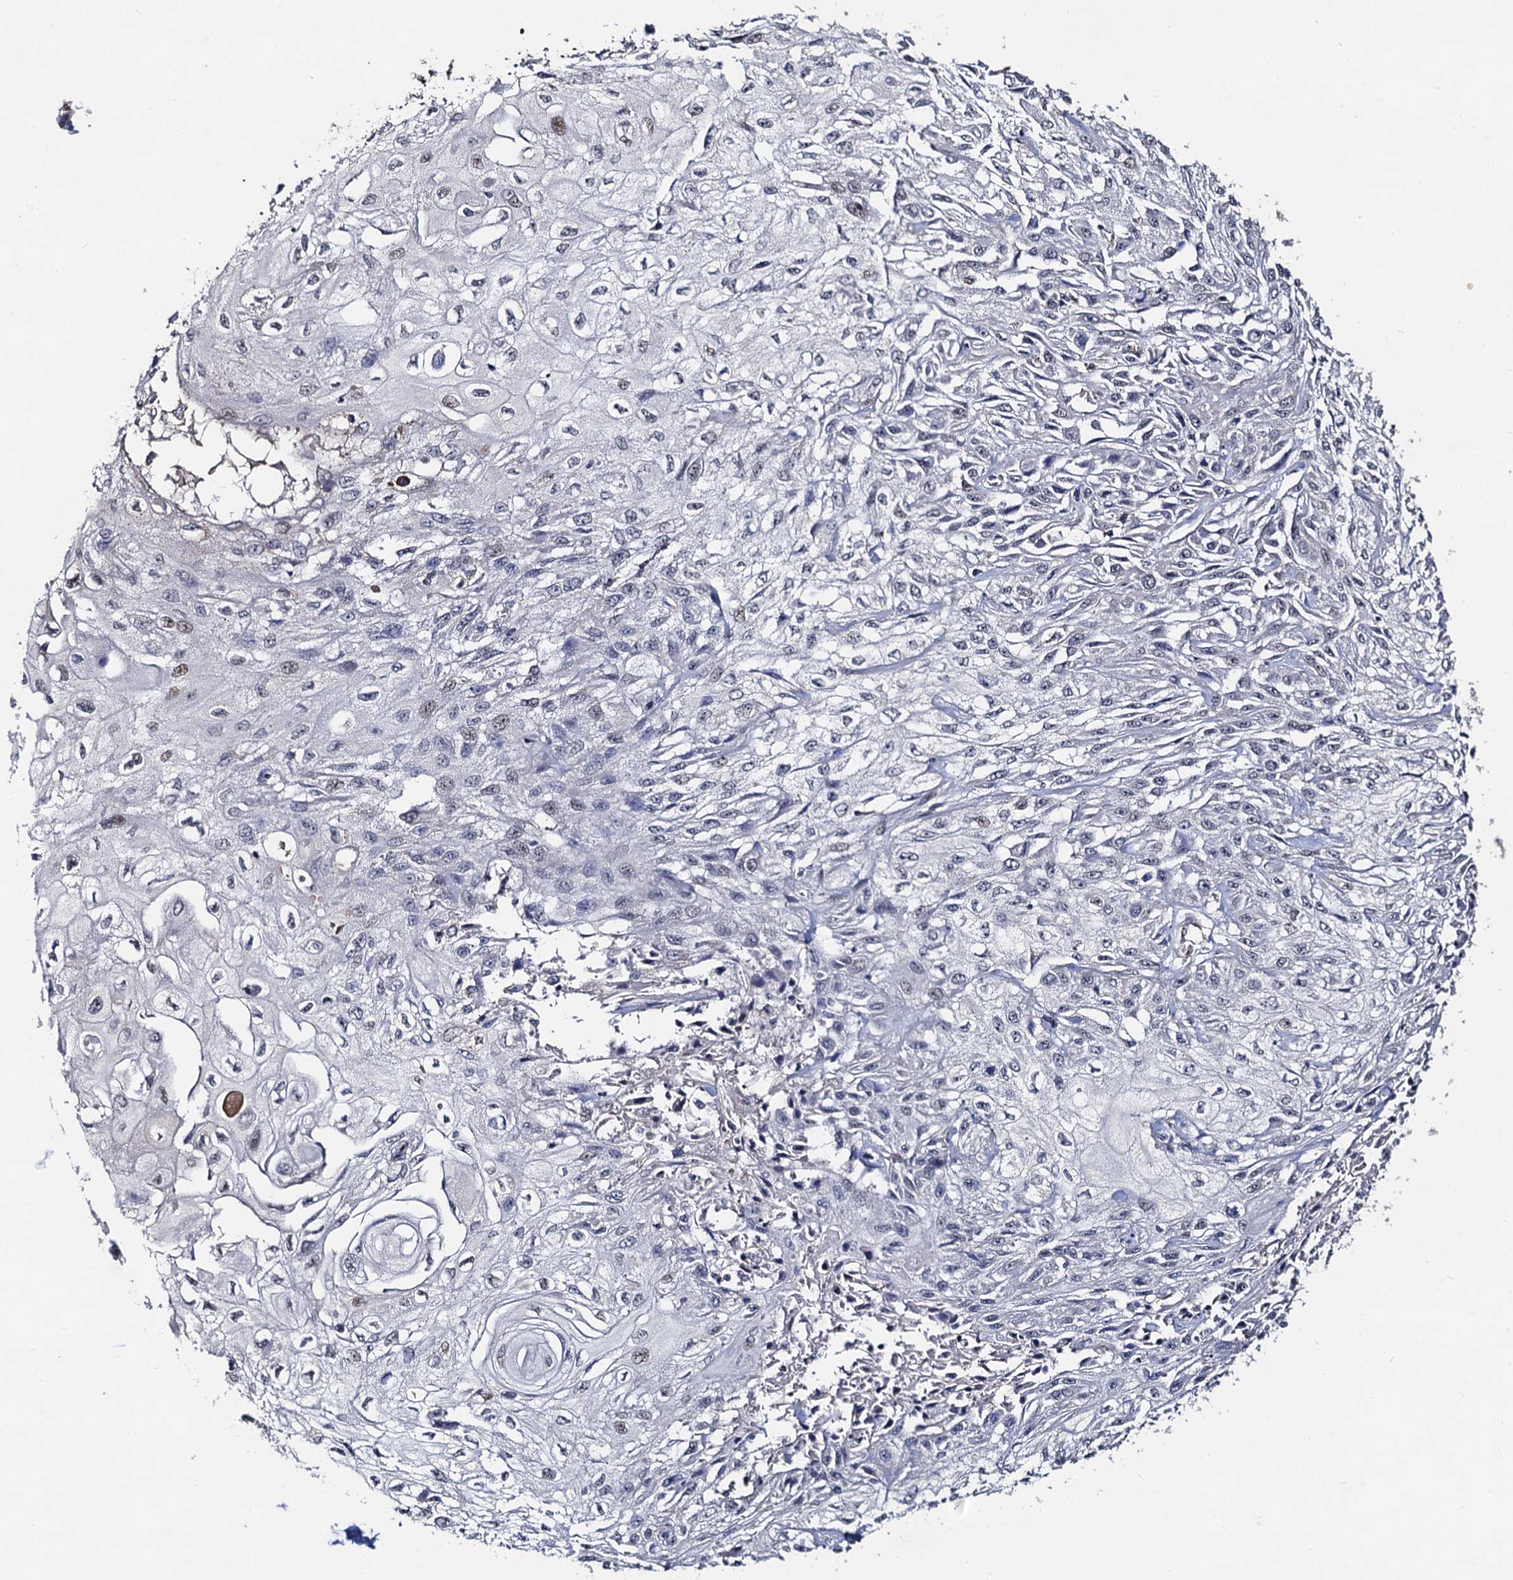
{"staining": {"intensity": "weak", "quantity": "<25%", "location": "nuclear"}, "tissue": "skin cancer", "cell_type": "Tumor cells", "image_type": "cancer", "snomed": [{"axis": "morphology", "description": "Squamous cell carcinoma, NOS"}, {"axis": "morphology", "description": "Squamous cell carcinoma, metastatic, NOS"}, {"axis": "topography", "description": "Skin"}, {"axis": "topography", "description": "Lymph node"}], "caption": "A high-resolution image shows immunohistochemistry staining of skin cancer (metastatic squamous cell carcinoma), which shows no significant staining in tumor cells.", "gene": "PPTC7", "patient": {"sex": "male", "age": 75}}